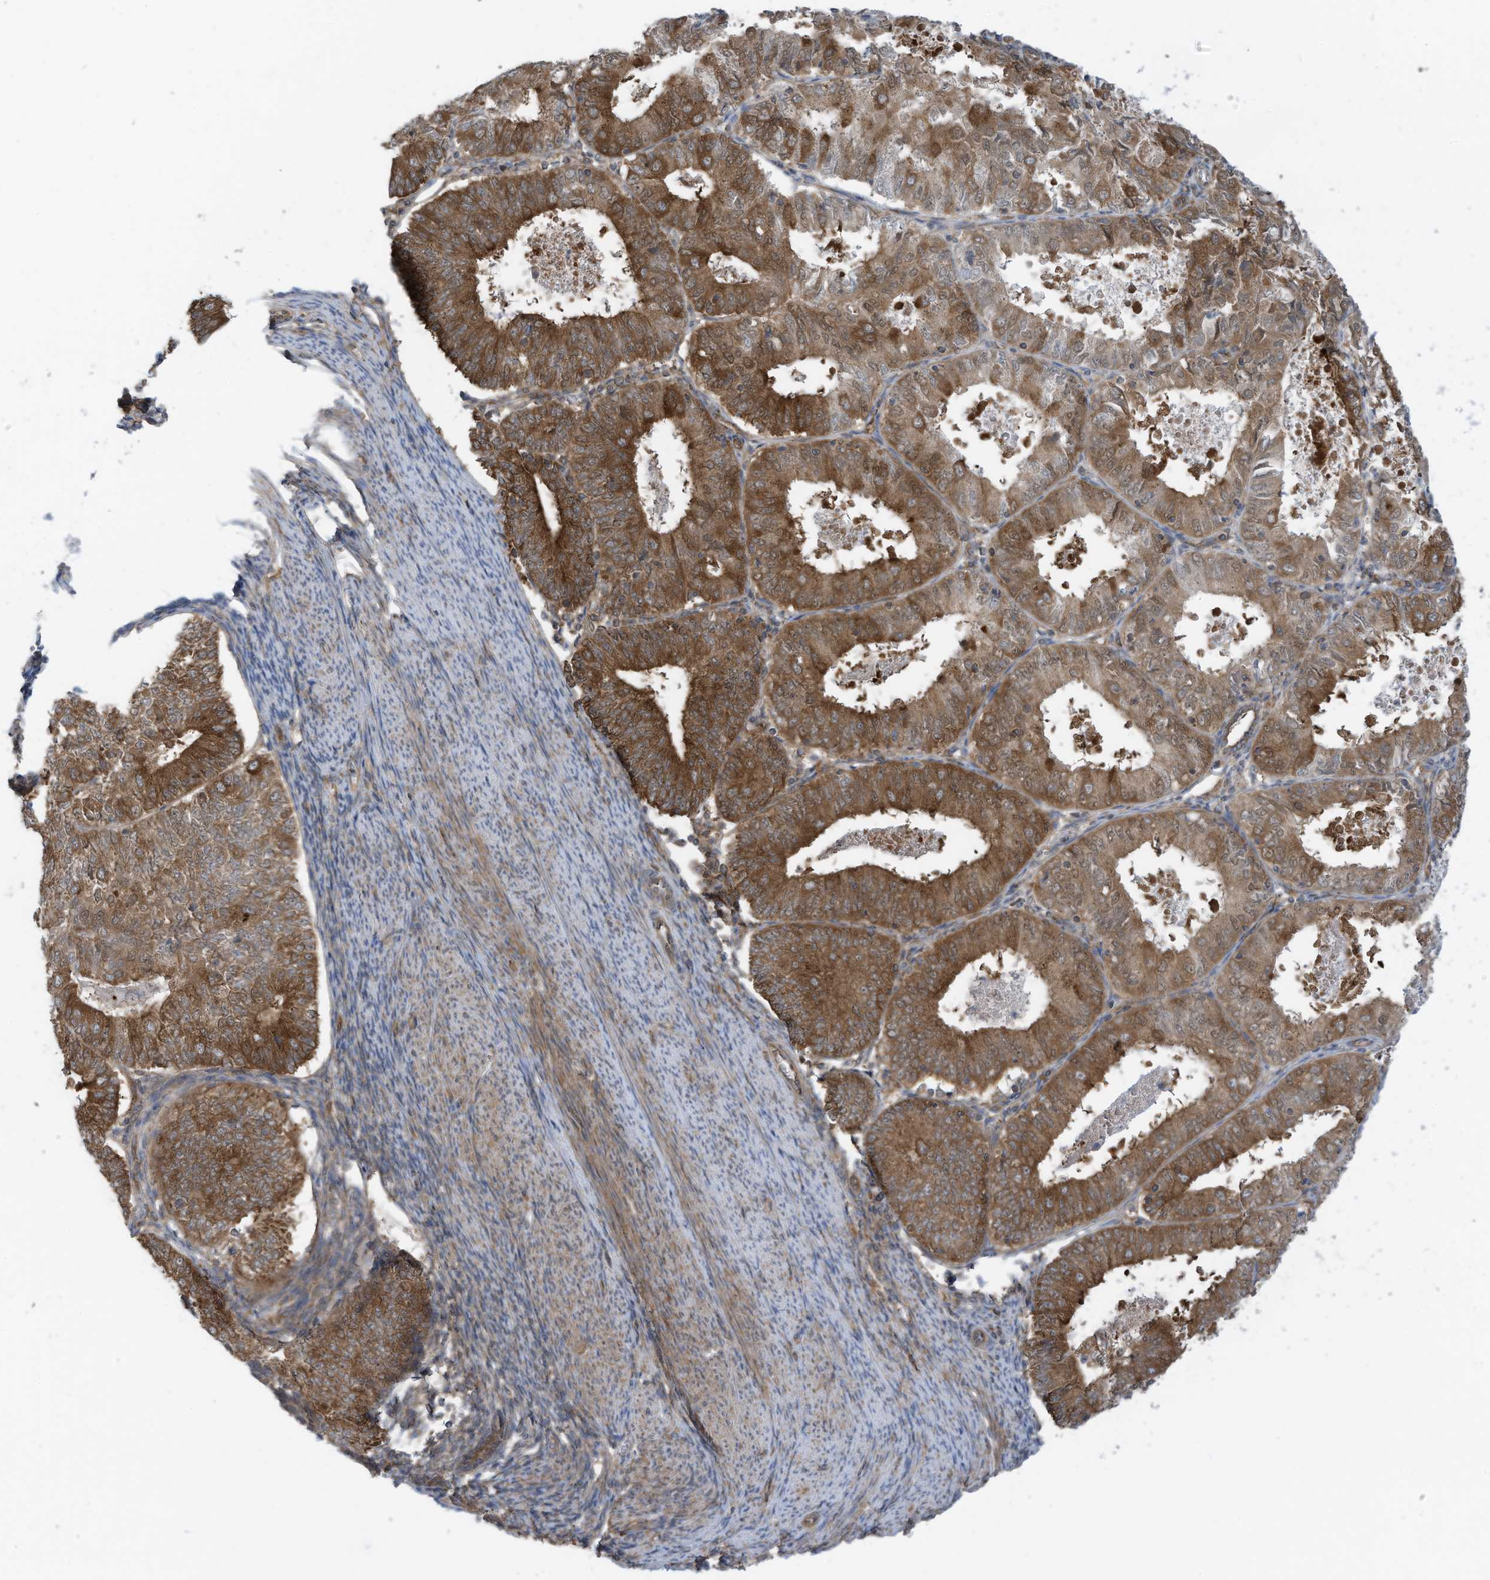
{"staining": {"intensity": "strong", "quantity": ">75%", "location": "cytoplasmic/membranous"}, "tissue": "endometrial cancer", "cell_type": "Tumor cells", "image_type": "cancer", "snomed": [{"axis": "morphology", "description": "Adenocarcinoma, NOS"}, {"axis": "topography", "description": "Endometrium"}], "caption": "Immunohistochemical staining of endometrial cancer exhibits strong cytoplasmic/membranous protein expression in approximately >75% of tumor cells. (Stains: DAB (3,3'-diaminobenzidine) in brown, nuclei in blue, Microscopy: brightfield microscopy at high magnification).", "gene": "REPS1", "patient": {"sex": "female", "age": 57}}